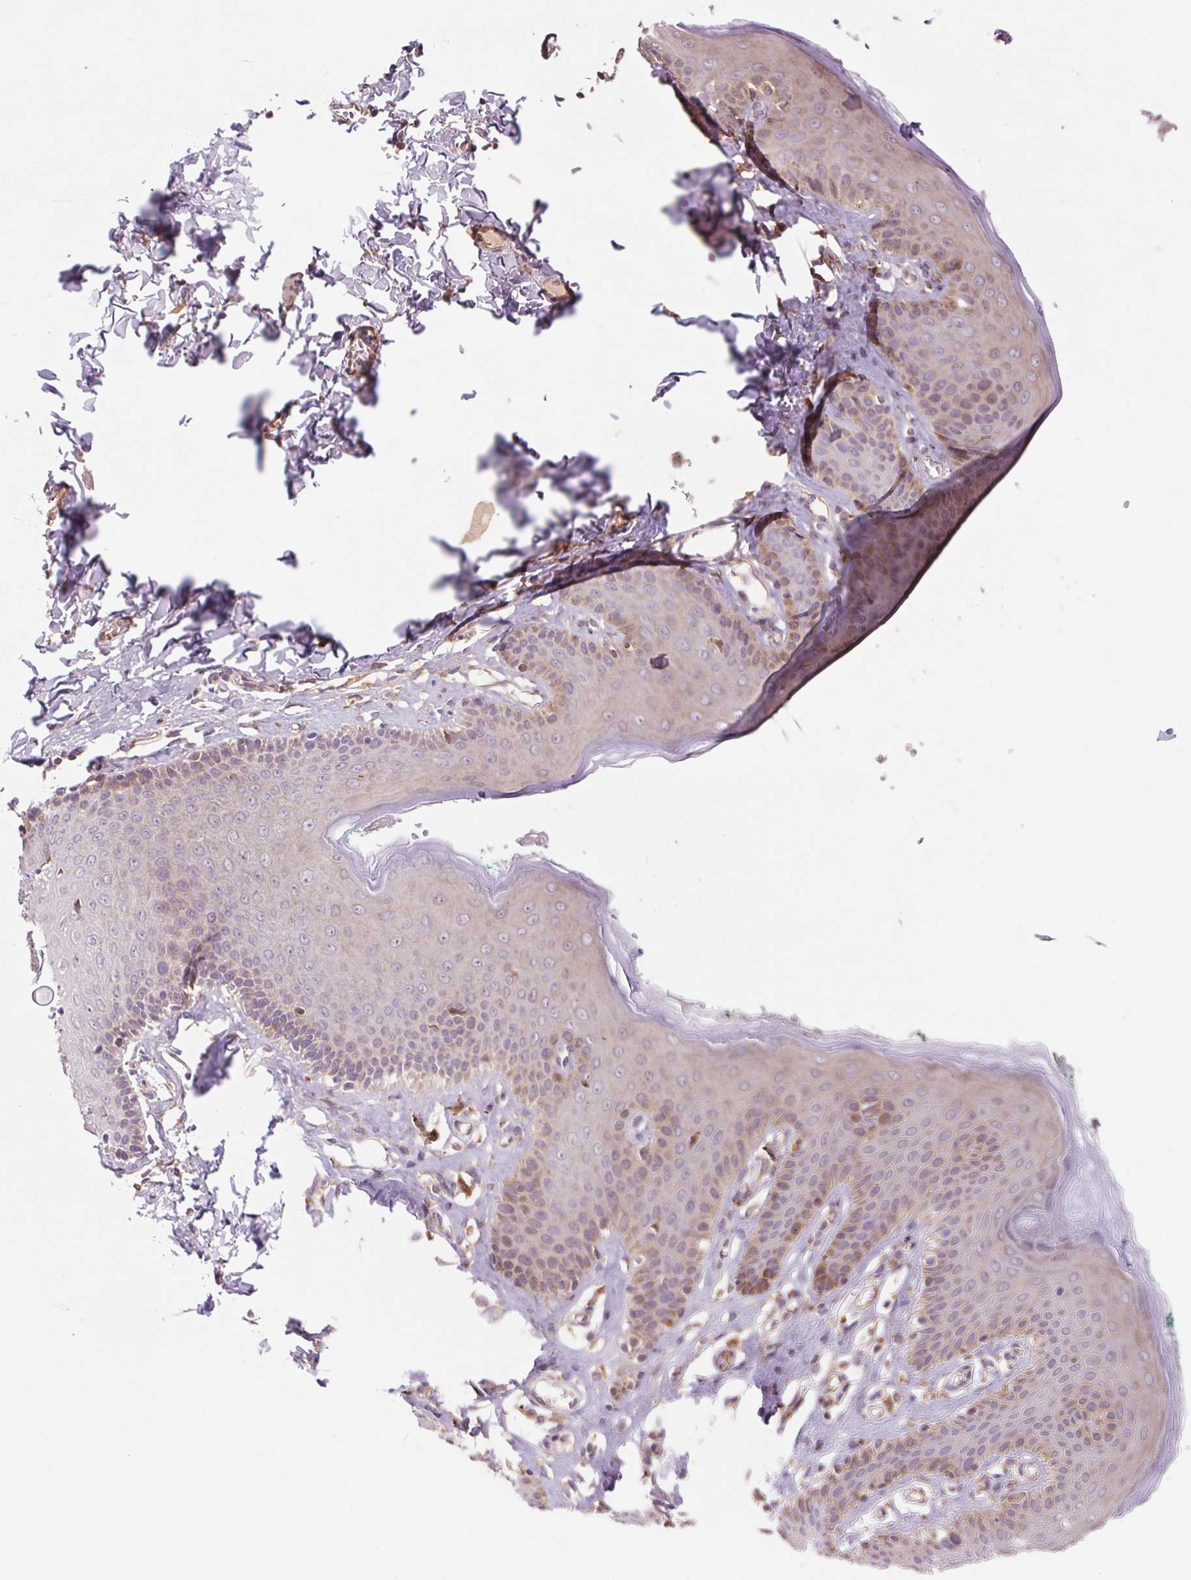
{"staining": {"intensity": "weak", "quantity": "25%-75%", "location": "cytoplasmic/membranous"}, "tissue": "skin", "cell_type": "Epidermal cells", "image_type": "normal", "snomed": [{"axis": "morphology", "description": "Normal tissue, NOS"}, {"axis": "topography", "description": "Vulva"}, {"axis": "topography", "description": "Peripheral nerve tissue"}], "caption": "The micrograph exhibits a brown stain indicating the presence of a protein in the cytoplasmic/membranous of epidermal cells in skin.", "gene": "KLHL20", "patient": {"sex": "female", "age": 66}}